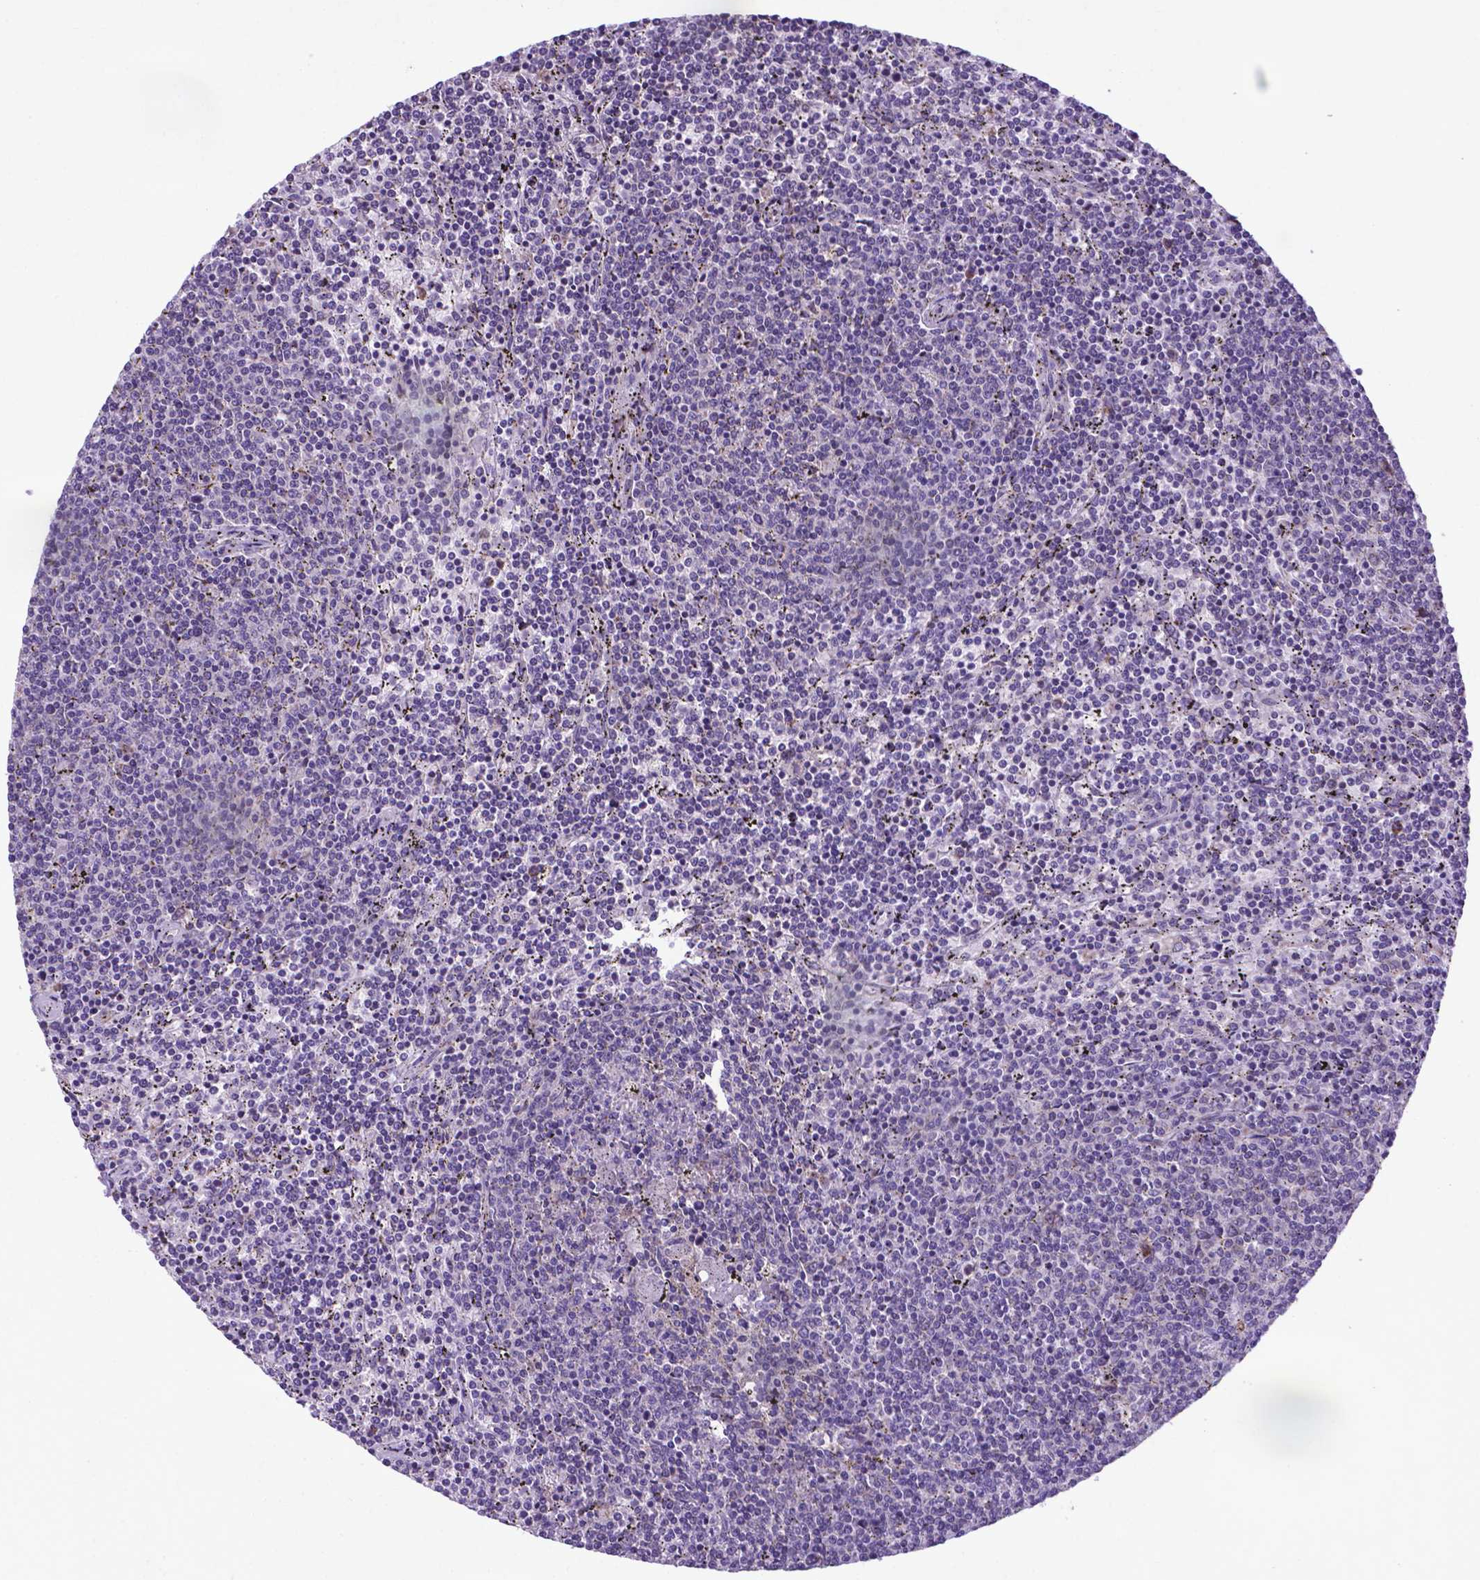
{"staining": {"intensity": "negative", "quantity": "none", "location": "none"}, "tissue": "lymphoma", "cell_type": "Tumor cells", "image_type": "cancer", "snomed": [{"axis": "morphology", "description": "Malignant lymphoma, non-Hodgkin's type, Low grade"}, {"axis": "topography", "description": "Spleen"}], "caption": "DAB immunohistochemical staining of human malignant lymphoma, non-Hodgkin's type (low-grade) reveals no significant staining in tumor cells.", "gene": "WDR83OS", "patient": {"sex": "female", "age": 50}}